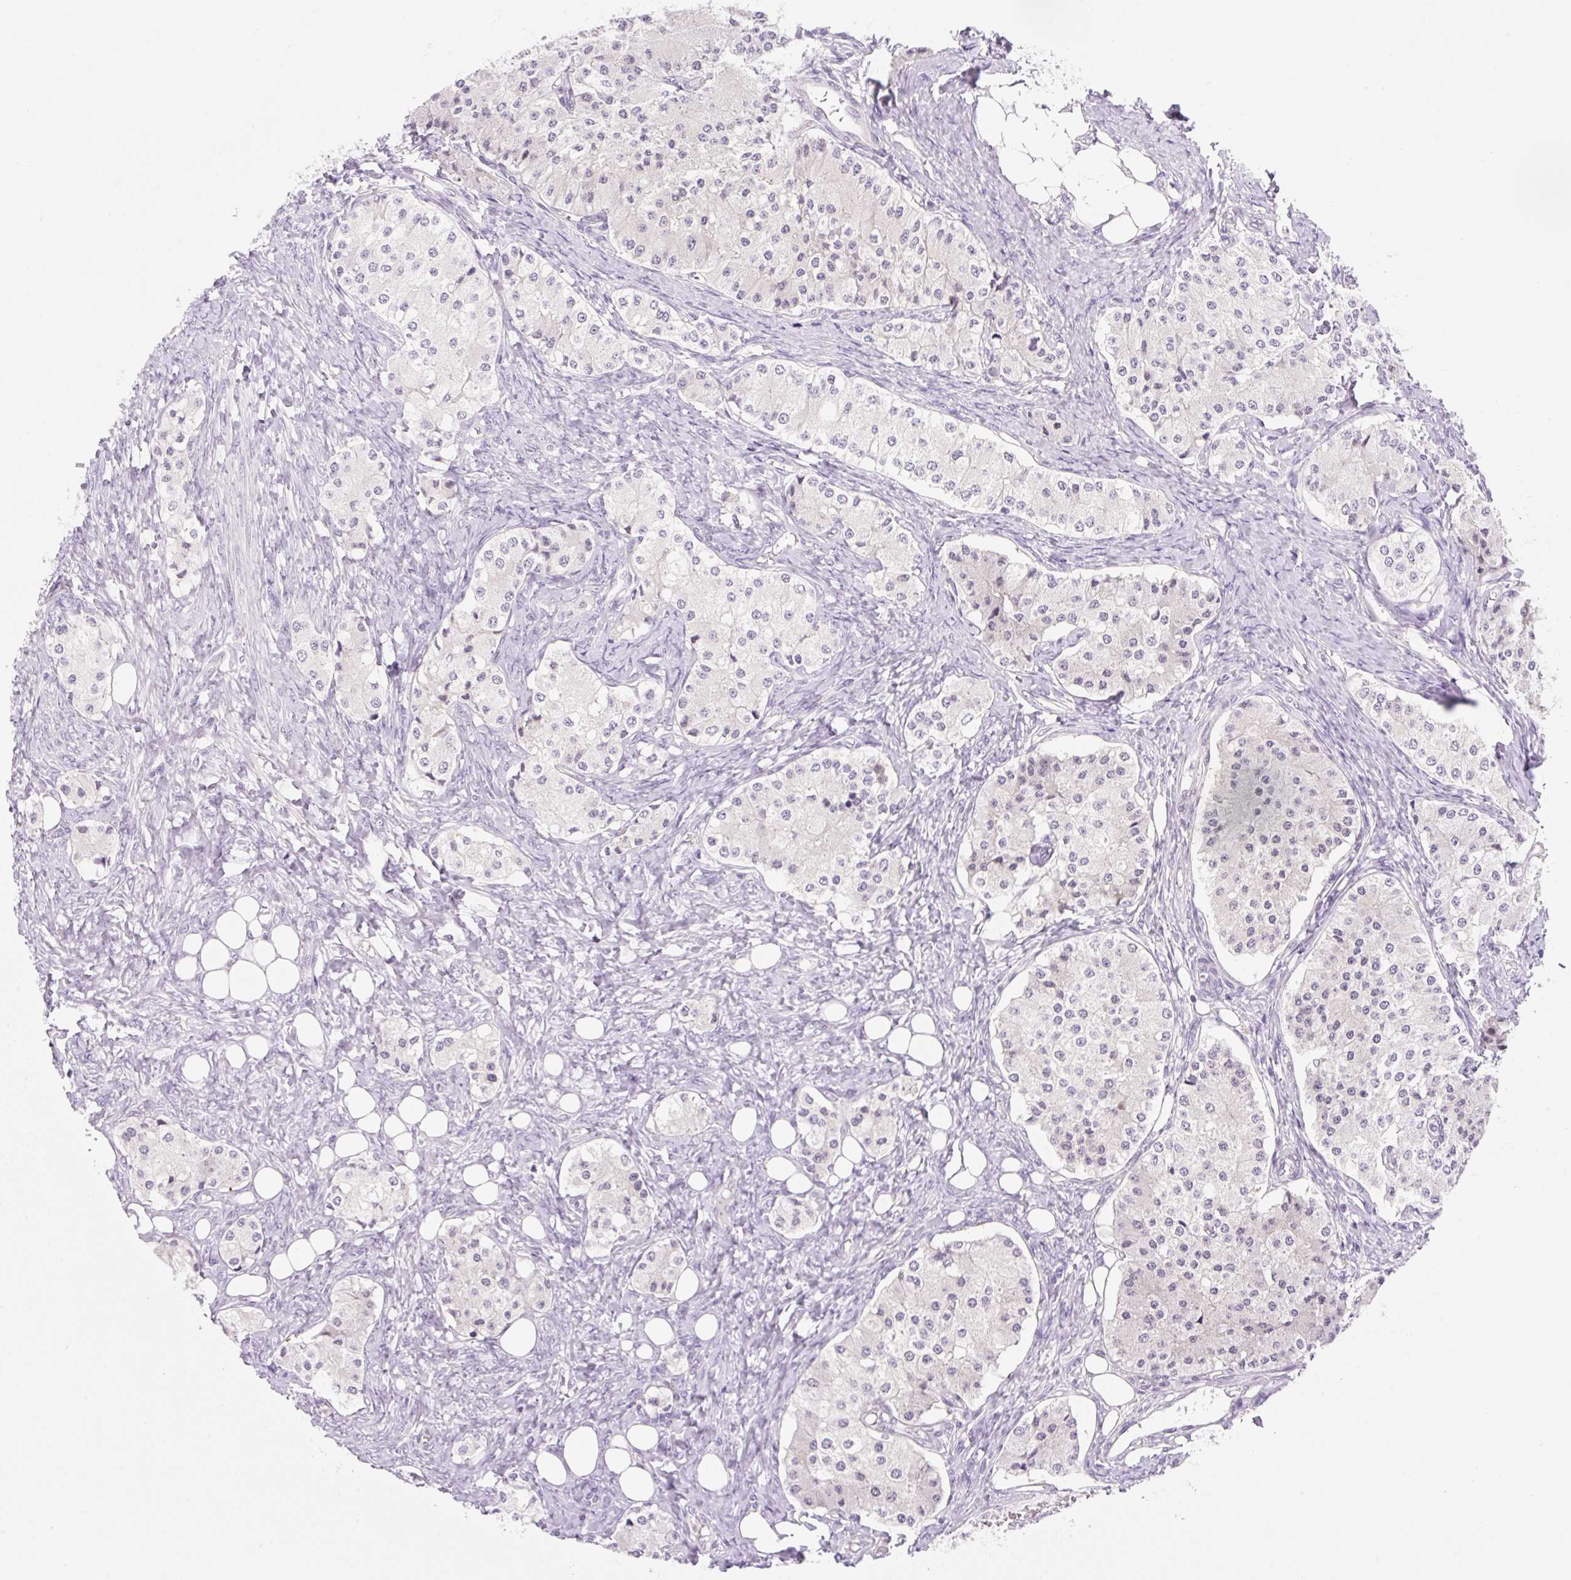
{"staining": {"intensity": "negative", "quantity": "none", "location": "none"}, "tissue": "carcinoid", "cell_type": "Tumor cells", "image_type": "cancer", "snomed": [{"axis": "morphology", "description": "Carcinoid, malignant, NOS"}, {"axis": "topography", "description": "Colon"}], "caption": "Immunohistochemical staining of human carcinoid (malignant) reveals no significant expression in tumor cells.", "gene": "SYNE3", "patient": {"sex": "female", "age": 52}}